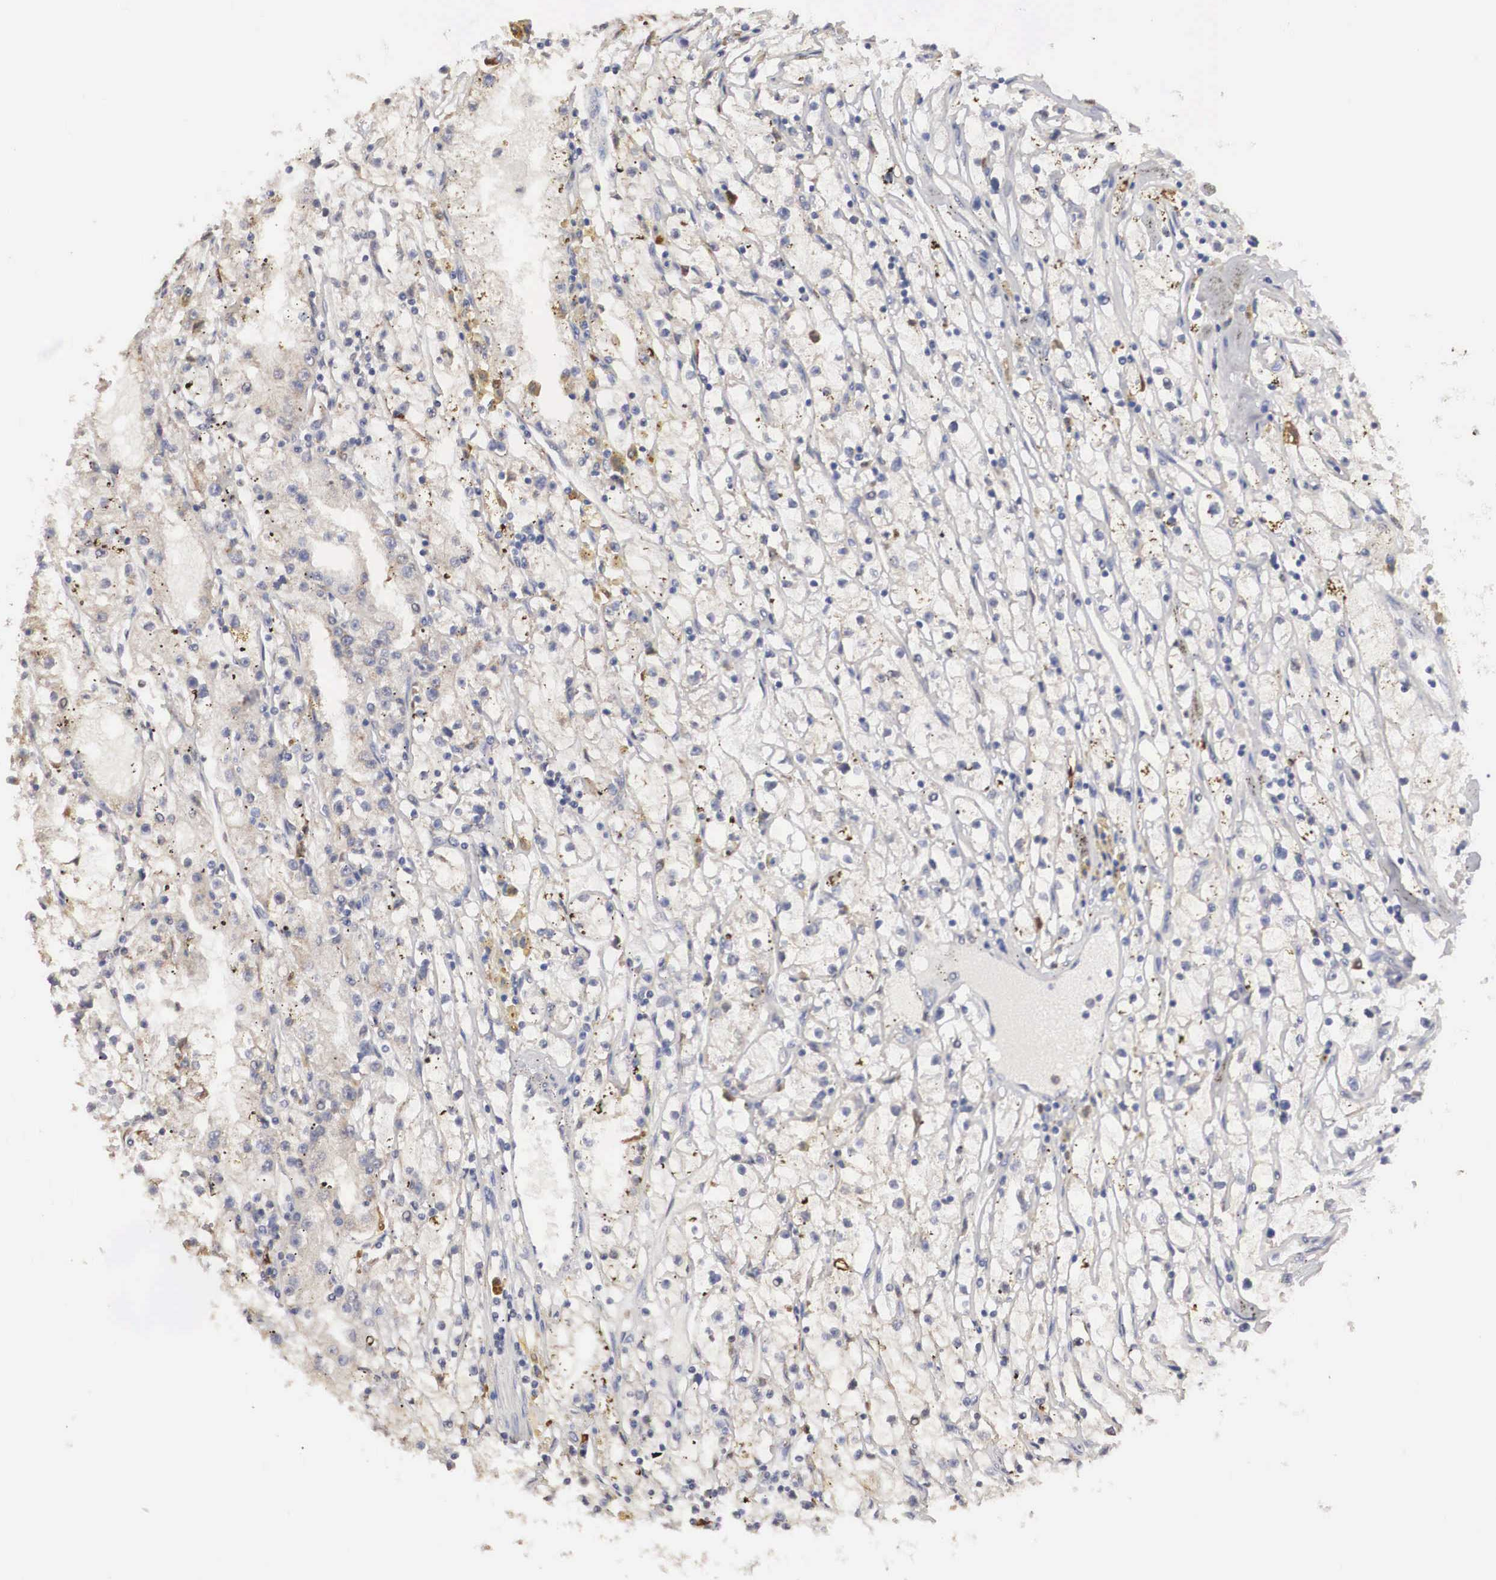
{"staining": {"intensity": "negative", "quantity": "none", "location": "none"}, "tissue": "renal cancer", "cell_type": "Tumor cells", "image_type": "cancer", "snomed": [{"axis": "morphology", "description": "Adenocarcinoma, NOS"}, {"axis": "topography", "description": "Kidney"}], "caption": "Human adenocarcinoma (renal) stained for a protein using immunohistochemistry (IHC) demonstrates no staining in tumor cells.", "gene": "HMOX1", "patient": {"sex": "male", "age": 56}}